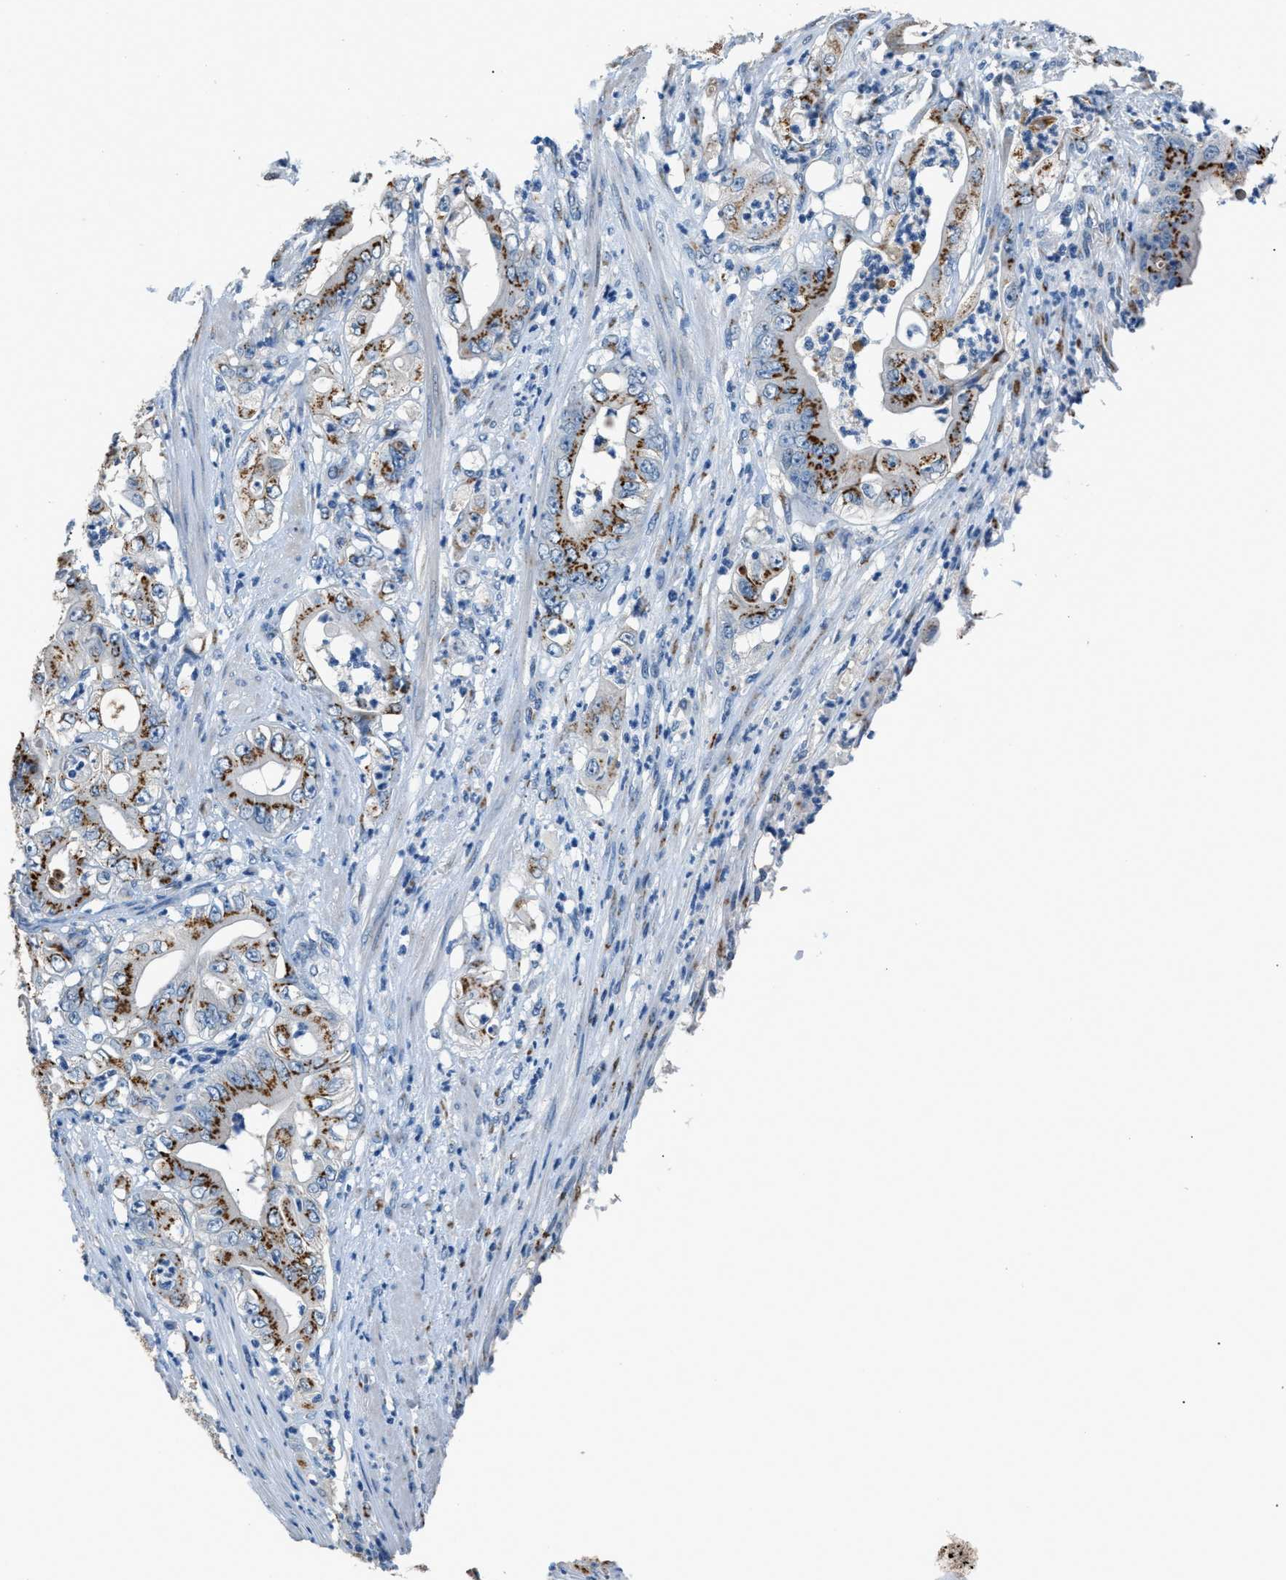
{"staining": {"intensity": "strong", "quantity": ">75%", "location": "cytoplasmic/membranous"}, "tissue": "stomach cancer", "cell_type": "Tumor cells", "image_type": "cancer", "snomed": [{"axis": "morphology", "description": "Adenocarcinoma, NOS"}, {"axis": "topography", "description": "Stomach"}], "caption": "Immunohistochemistry image of stomach adenocarcinoma stained for a protein (brown), which exhibits high levels of strong cytoplasmic/membranous positivity in about >75% of tumor cells.", "gene": "GOLM1", "patient": {"sex": "female", "age": 73}}